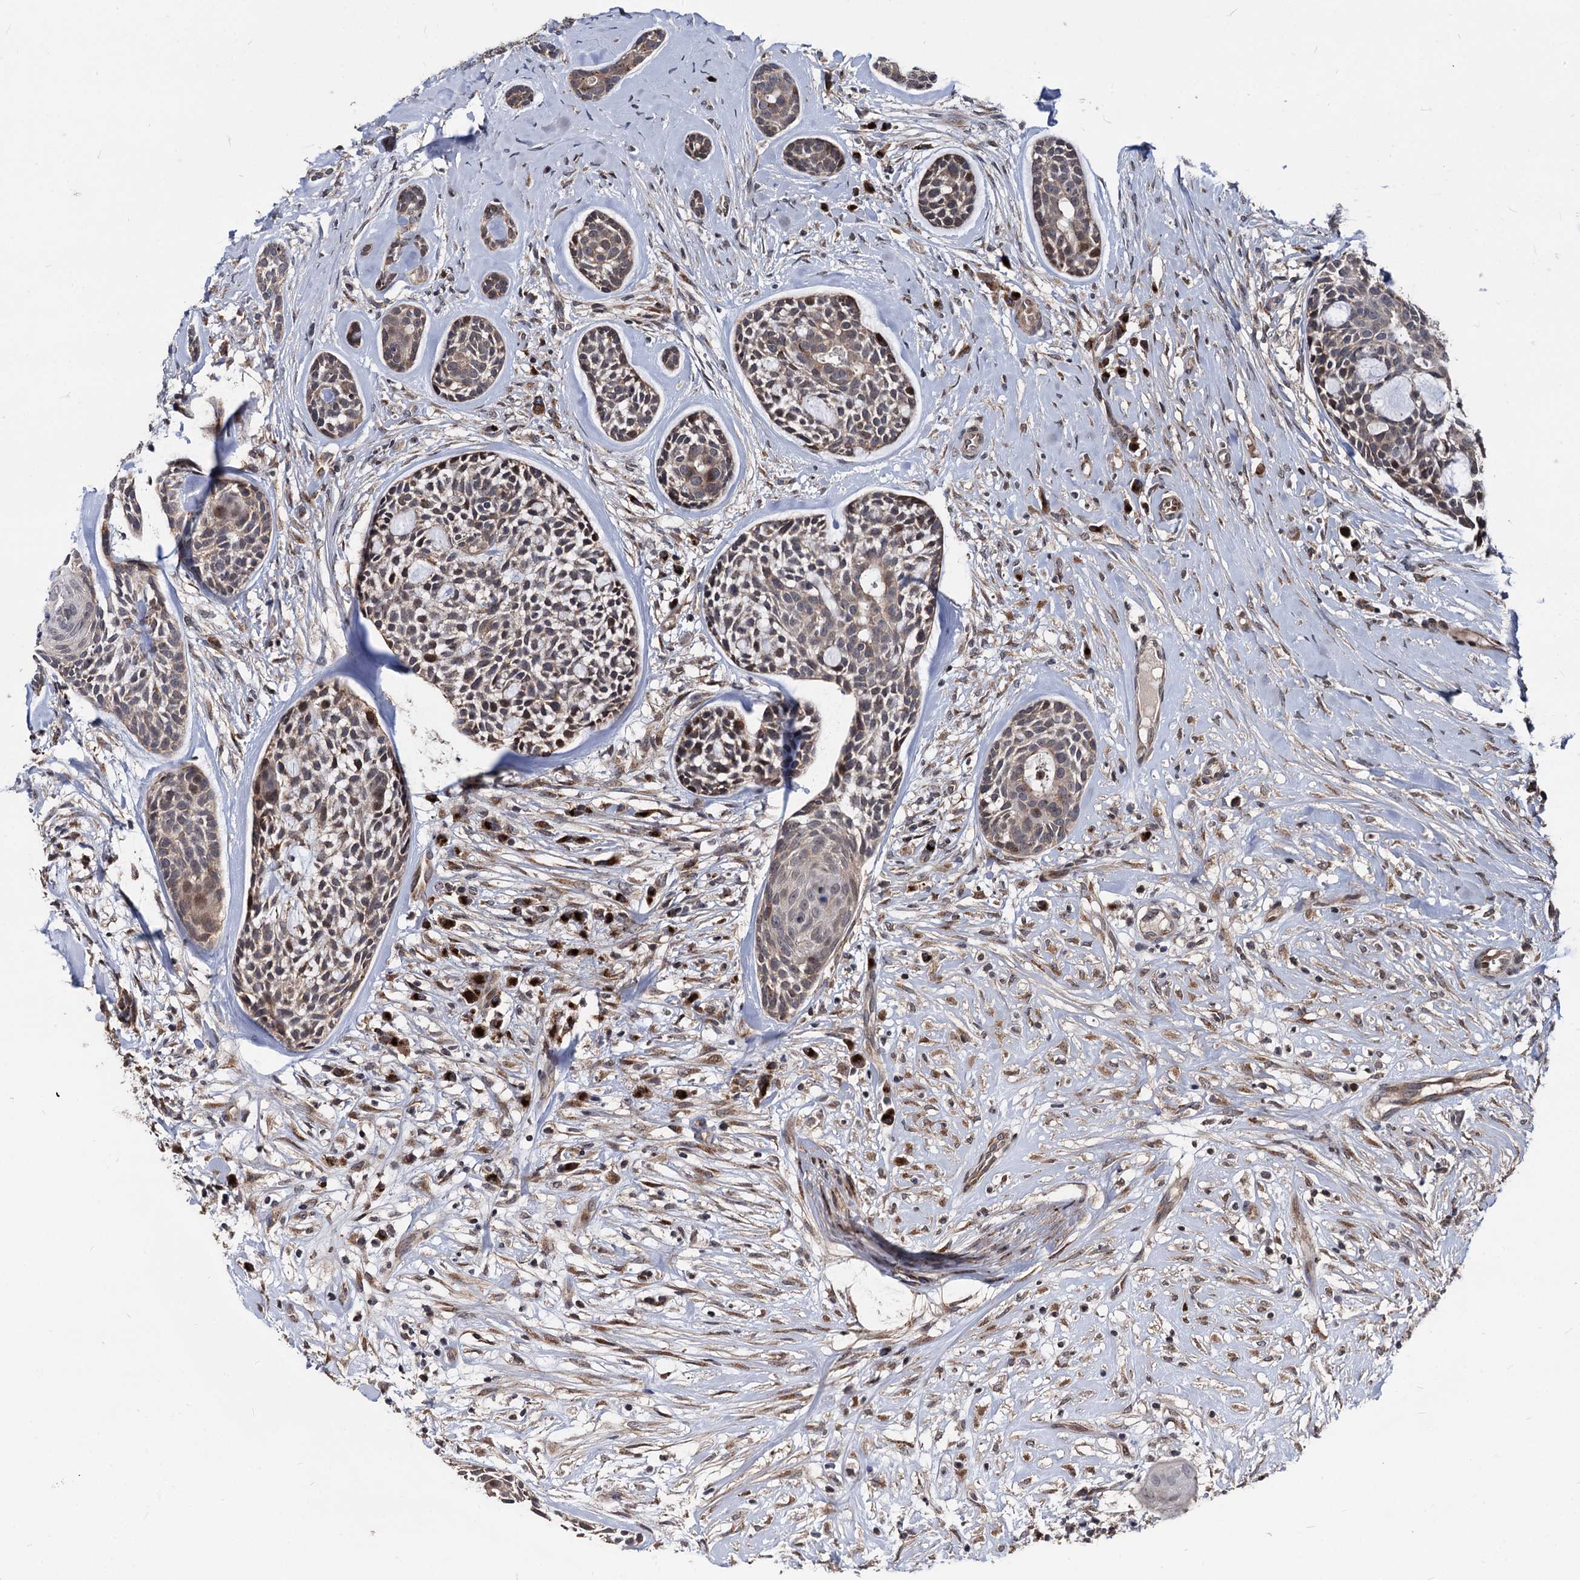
{"staining": {"intensity": "moderate", "quantity": "25%-75%", "location": "cytoplasmic/membranous,nuclear"}, "tissue": "head and neck cancer", "cell_type": "Tumor cells", "image_type": "cancer", "snomed": [{"axis": "morphology", "description": "Adenocarcinoma, NOS"}, {"axis": "topography", "description": "Subcutis"}, {"axis": "topography", "description": "Head-Neck"}], "caption": "An immunohistochemistry (IHC) micrograph of neoplastic tissue is shown. Protein staining in brown highlights moderate cytoplasmic/membranous and nuclear positivity in adenocarcinoma (head and neck) within tumor cells. The staining is performed using DAB brown chromogen to label protein expression. The nuclei are counter-stained blue using hematoxylin.", "gene": "SMAGP", "patient": {"sex": "female", "age": 73}}